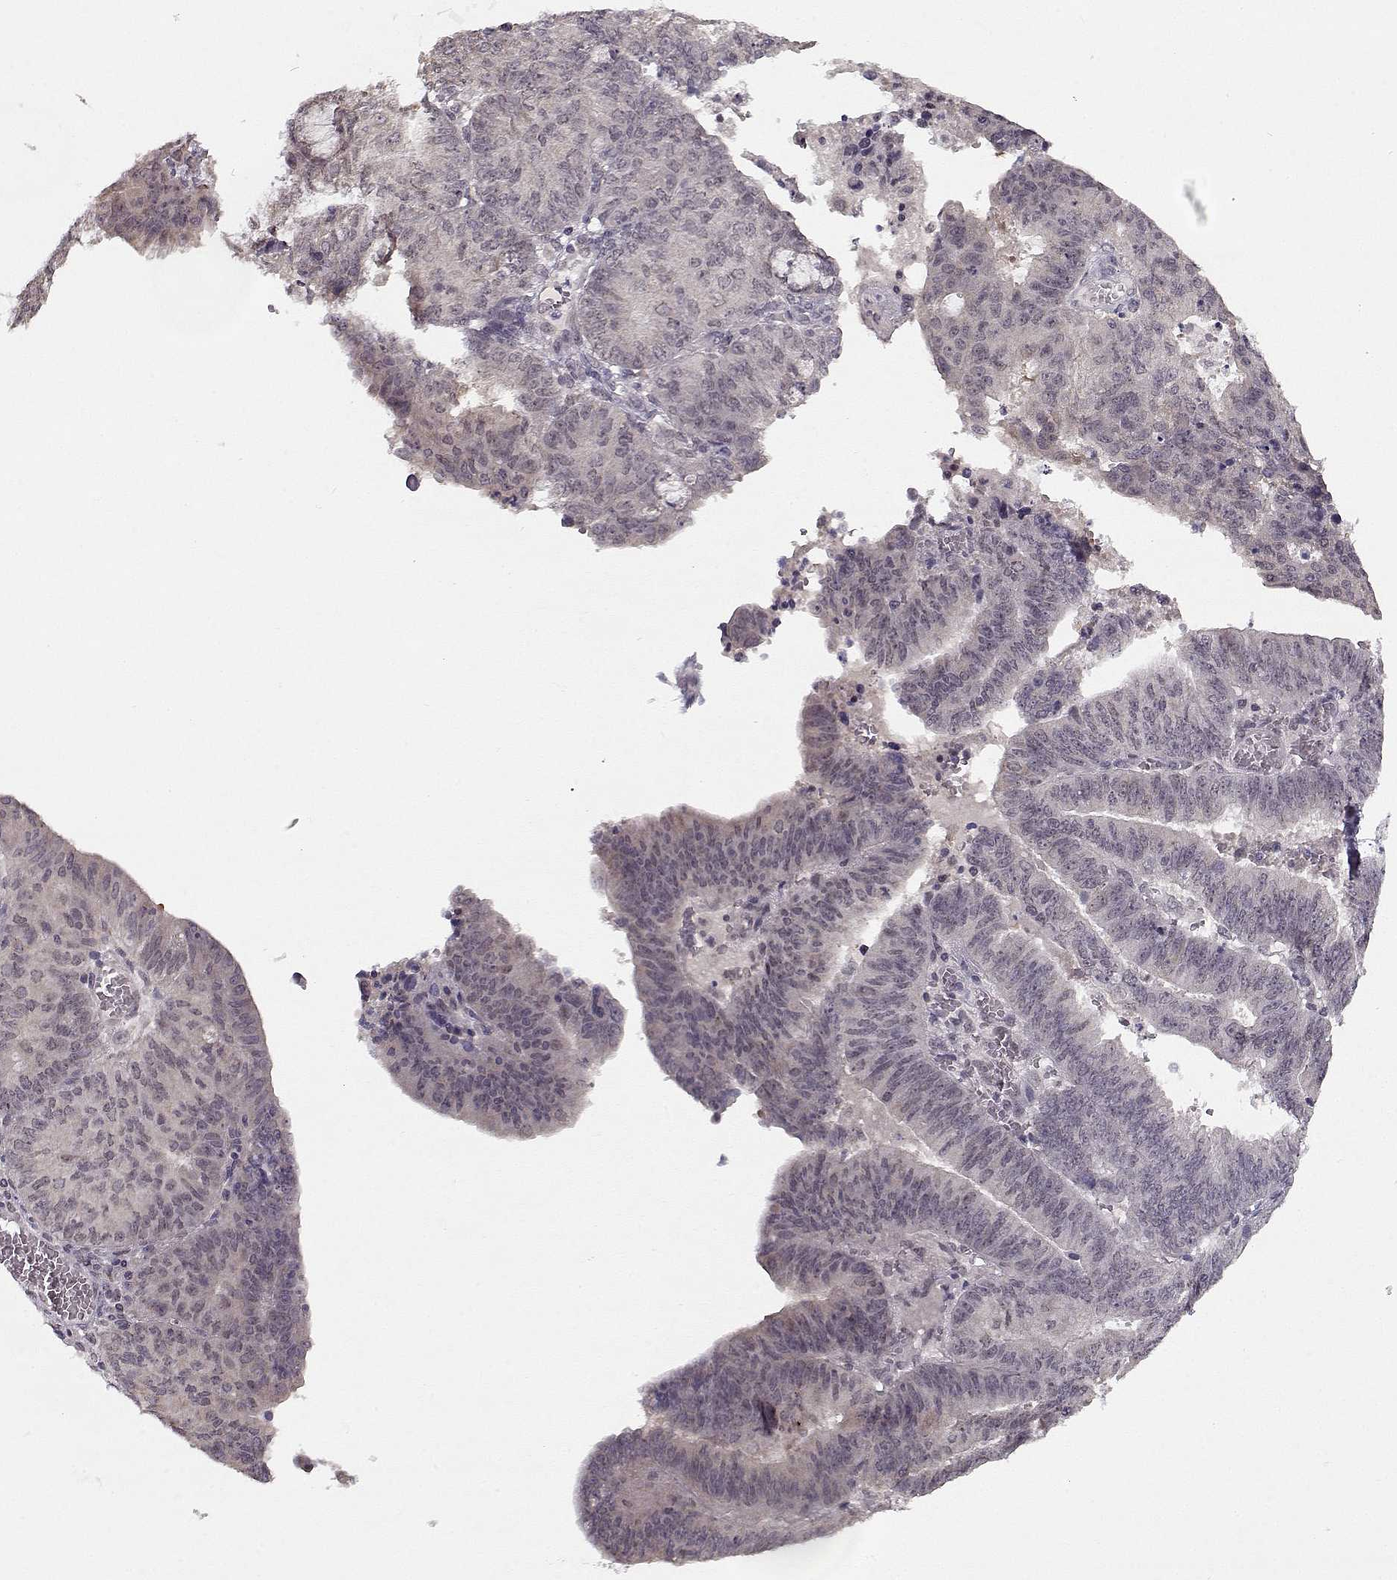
{"staining": {"intensity": "weak", "quantity": "<25%", "location": "nuclear"}, "tissue": "endometrial cancer", "cell_type": "Tumor cells", "image_type": "cancer", "snomed": [{"axis": "morphology", "description": "Adenocarcinoma, NOS"}, {"axis": "topography", "description": "Endometrium"}], "caption": "This micrograph is of adenocarcinoma (endometrial) stained with immunohistochemistry to label a protein in brown with the nuclei are counter-stained blue. There is no expression in tumor cells. The staining is performed using DAB (3,3'-diaminobenzidine) brown chromogen with nuclei counter-stained in using hematoxylin.", "gene": "TESPA1", "patient": {"sex": "female", "age": 82}}